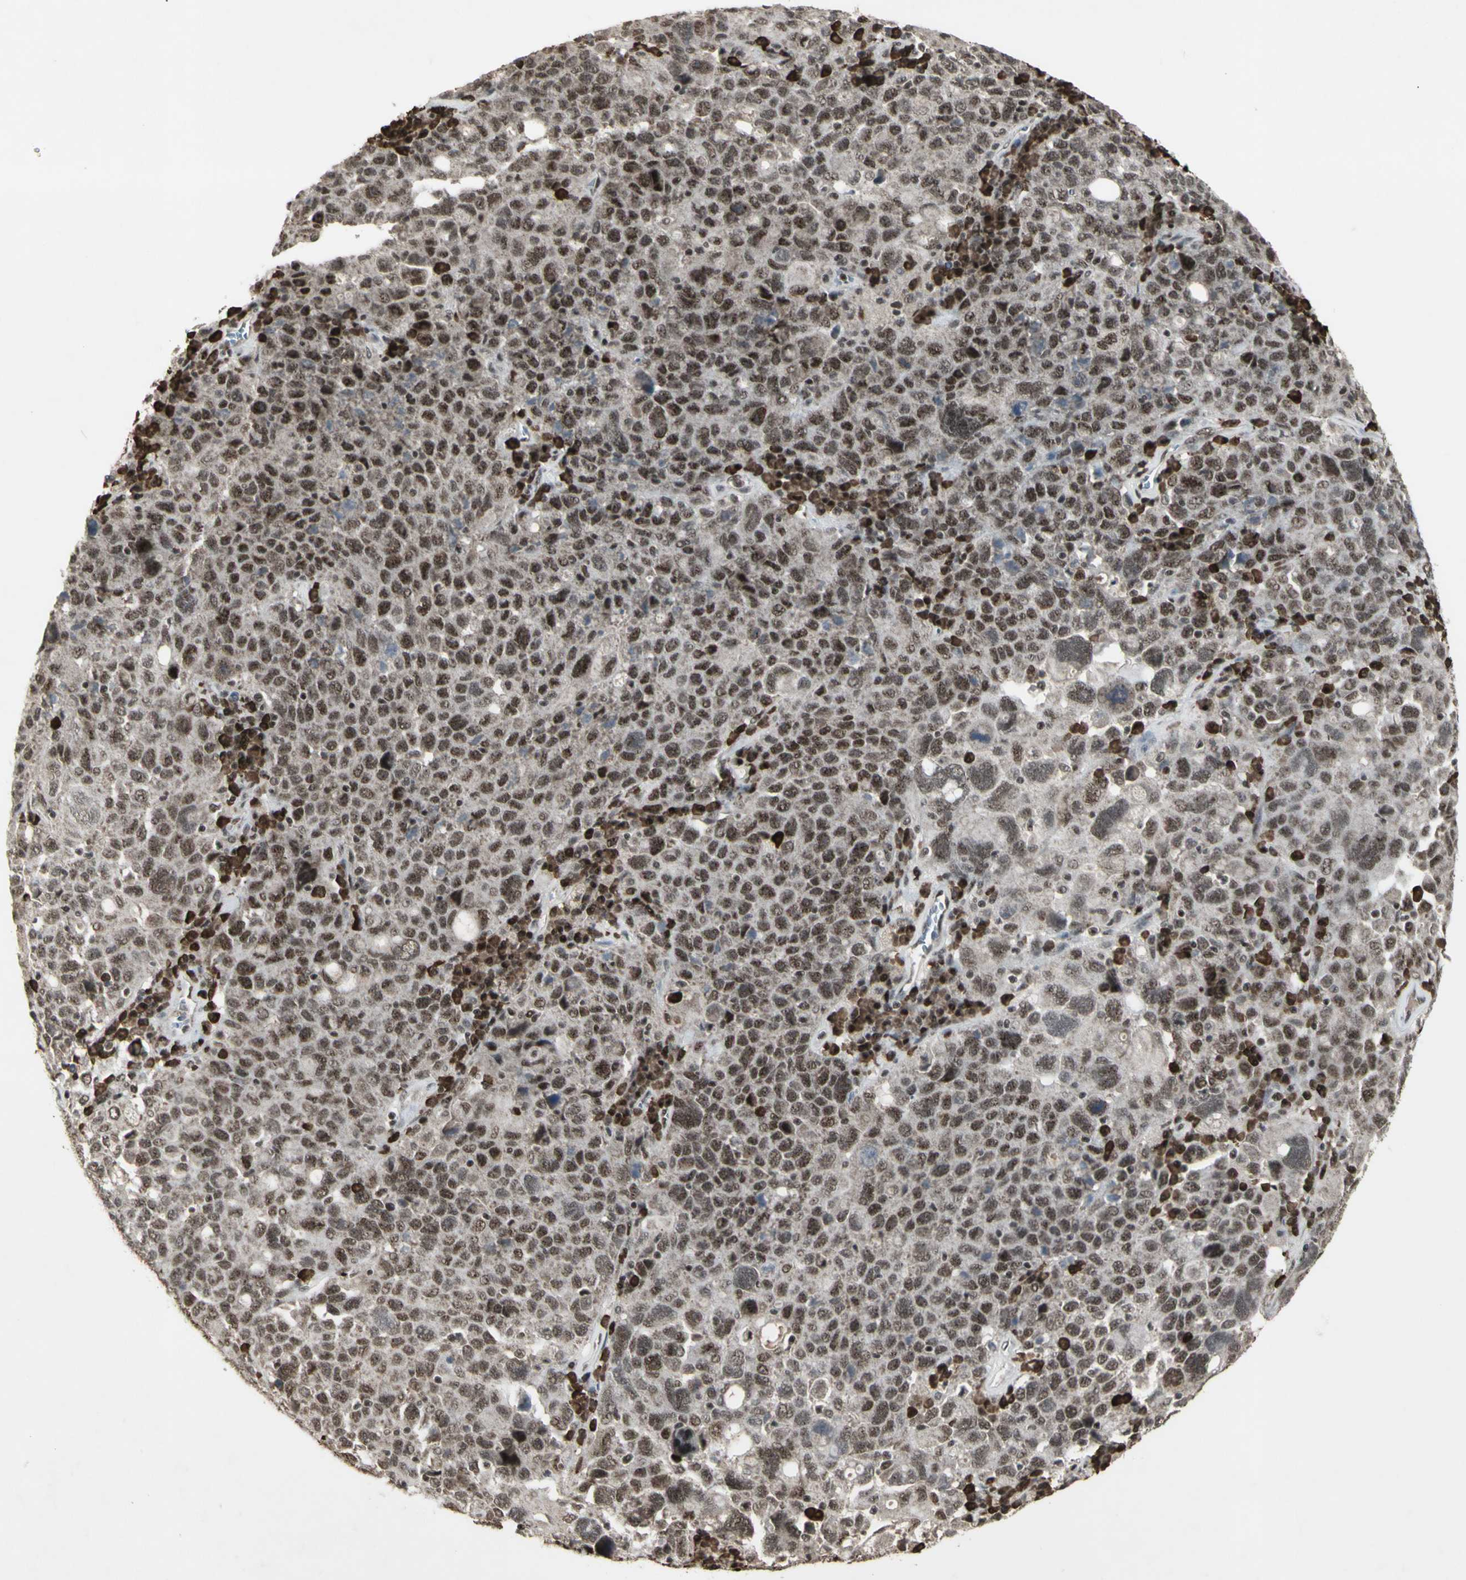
{"staining": {"intensity": "moderate", "quantity": ">75%", "location": "nuclear"}, "tissue": "ovarian cancer", "cell_type": "Tumor cells", "image_type": "cancer", "snomed": [{"axis": "morphology", "description": "Carcinoma, endometroid"}, {"axis": "topography", "description": "Ovary"}], "caption": "Endometroid carcinoma (ovarian) stained with immunohistochemistry shows moderate nuclear staining in approximately >75% of tumor cells.", "gene": "CCNT1", "patient": {"sex": "female", "age": 62}}